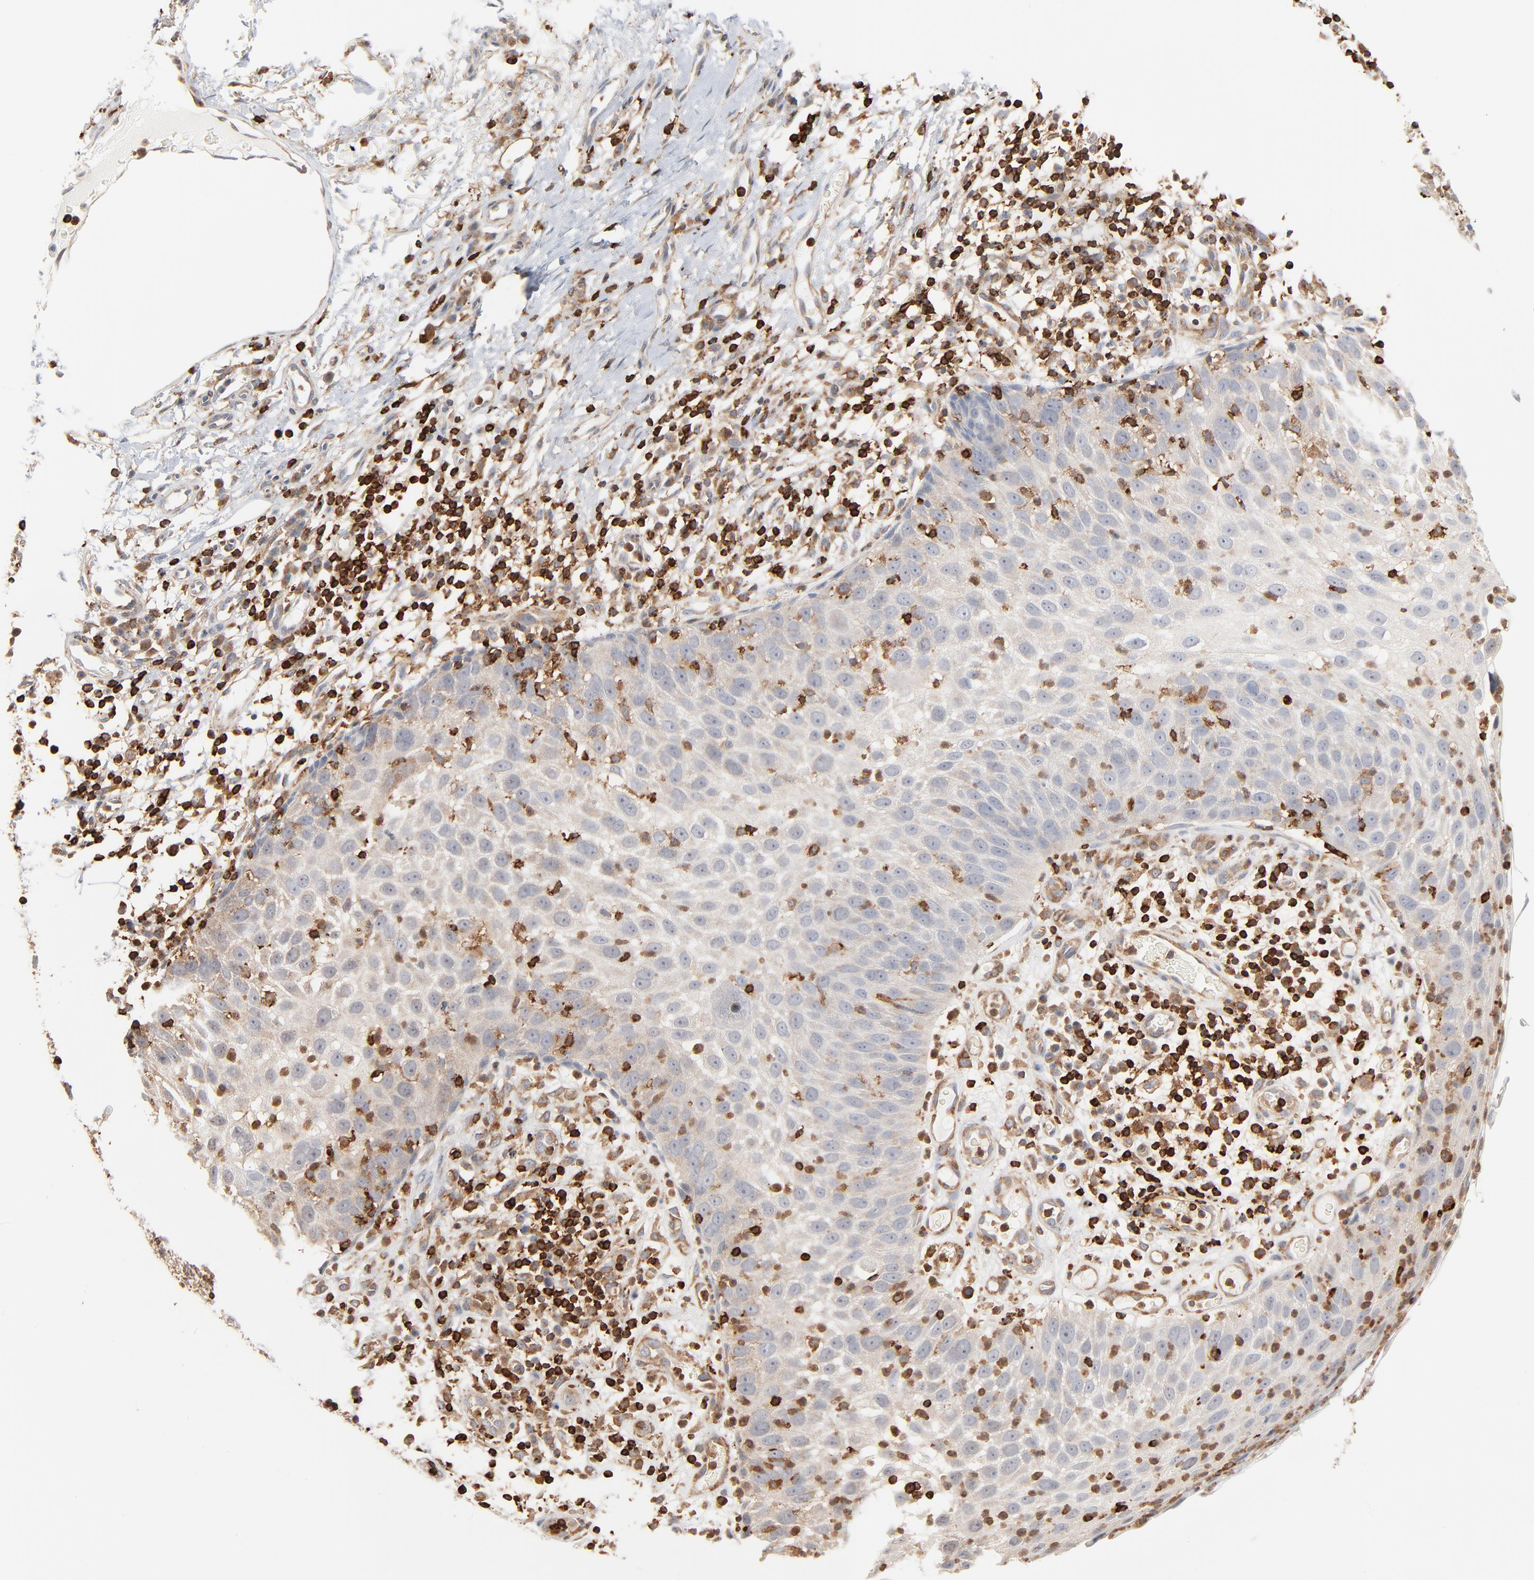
{"staining": {"intensity": "negative", "quantity": "none", "location": "none"}, "tissue": "skin cancer", "cell_type": "Tumor cells", "image_type": "cancer", "snomed": [{"axis": "morphology", "description": "Squamous cell carcinoma, NOS"}, {"axis": "topography", "description": "Skin"}], "caption": "An image of human skin cancer is negative for staining in tumor cells.", "gene": "SH3KBP1", "patient": {"sex": "male", "age": 87}}